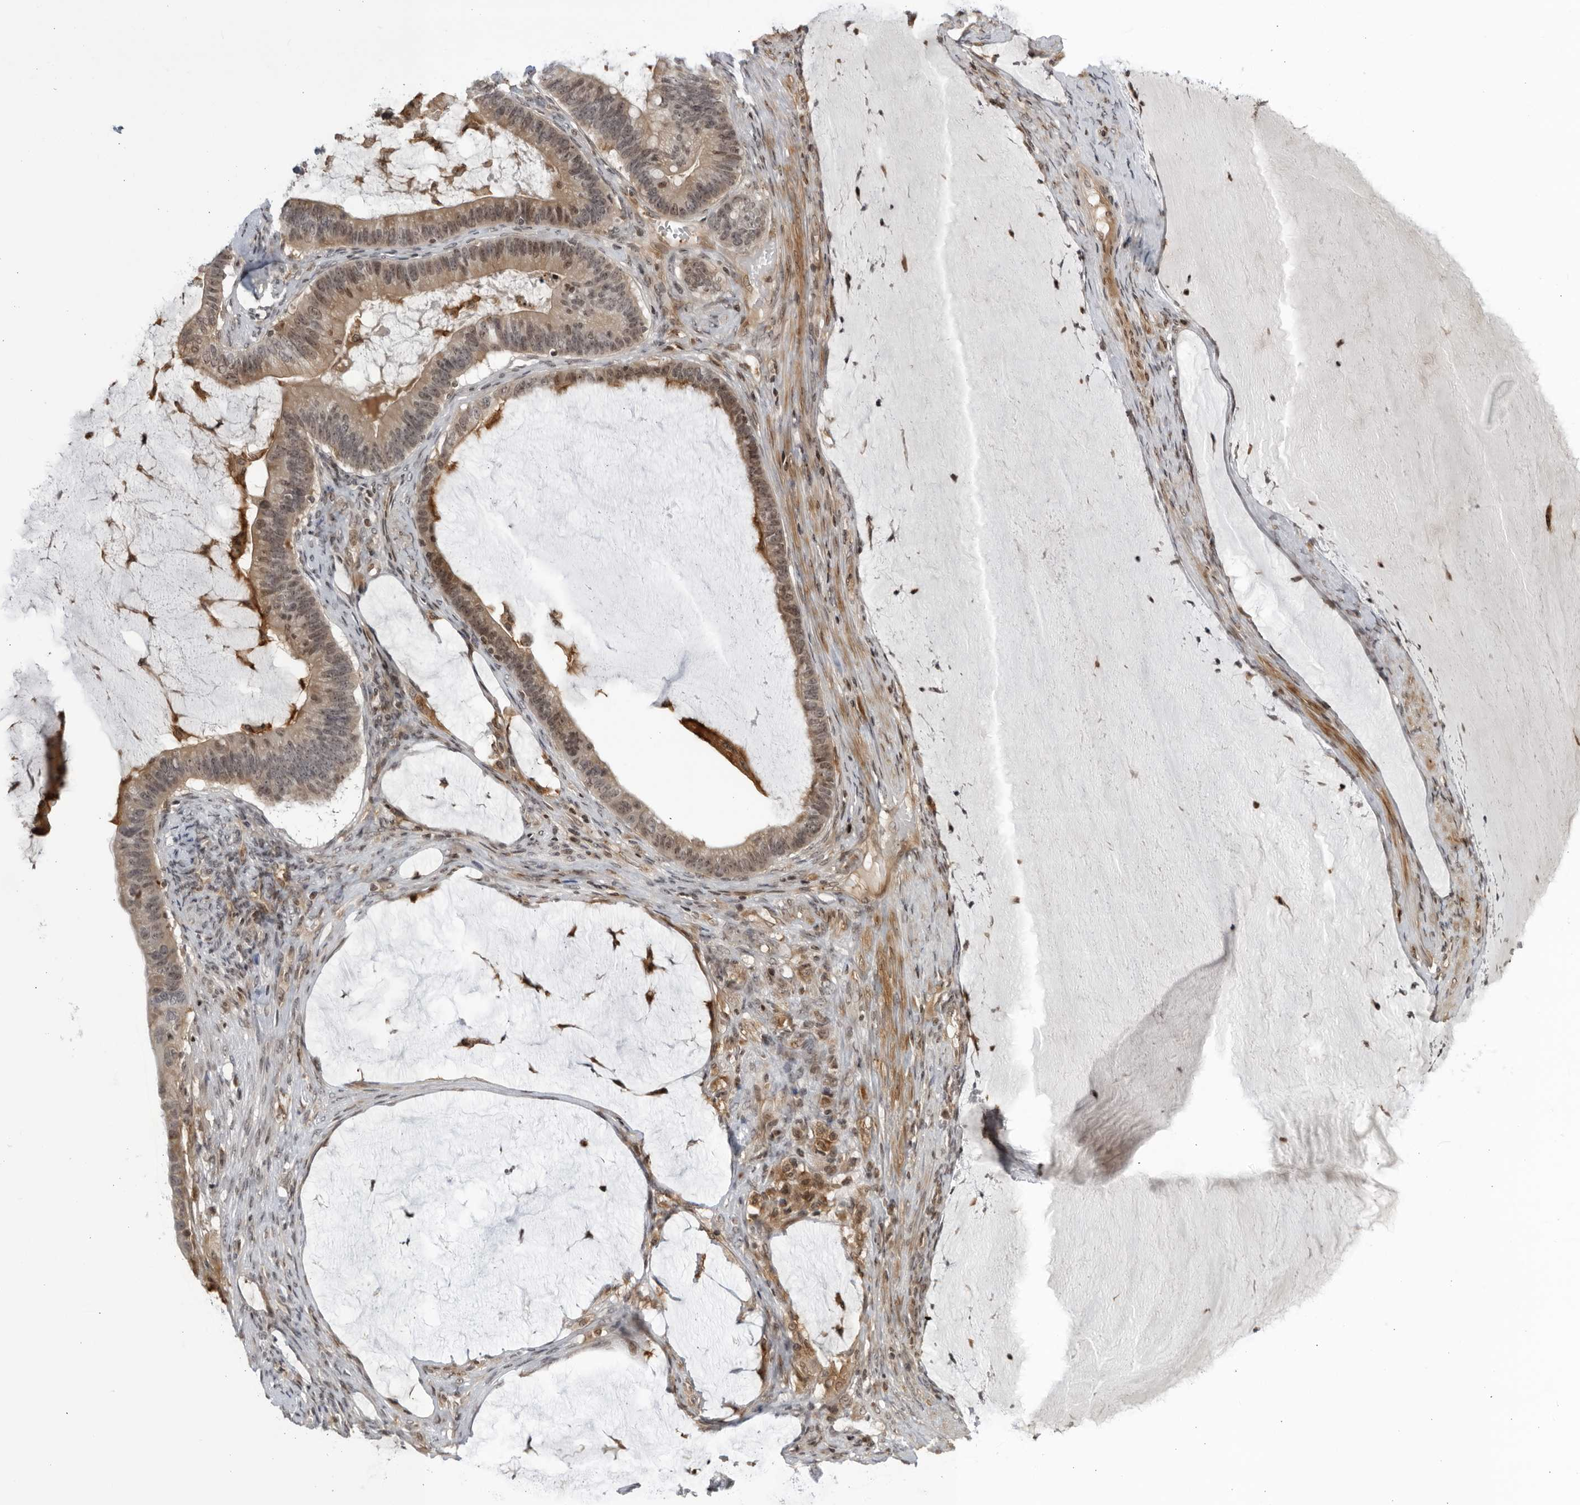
{"staining": {"intensity": "moderate", "quantity": ">75%", "location": "cytoplasmic/membranous,nuclear"}, "tissue": "ovarian cancer", "cell_type": "Tumor cells", "image_type": "cancer", "snomed": [{"axis": "morphology", "description": "Cystadenocarcinoma, mucinous, NOS"}, {"axis": "topography", "description": "Ovary"}], "caption": "Ovarian cancer tissue shows moderate cytoplasmic/membranous and nuclear staining in about >75% of tumor cells", "gene": "DTL", "patient": {"sex": "female", "age": 61}}